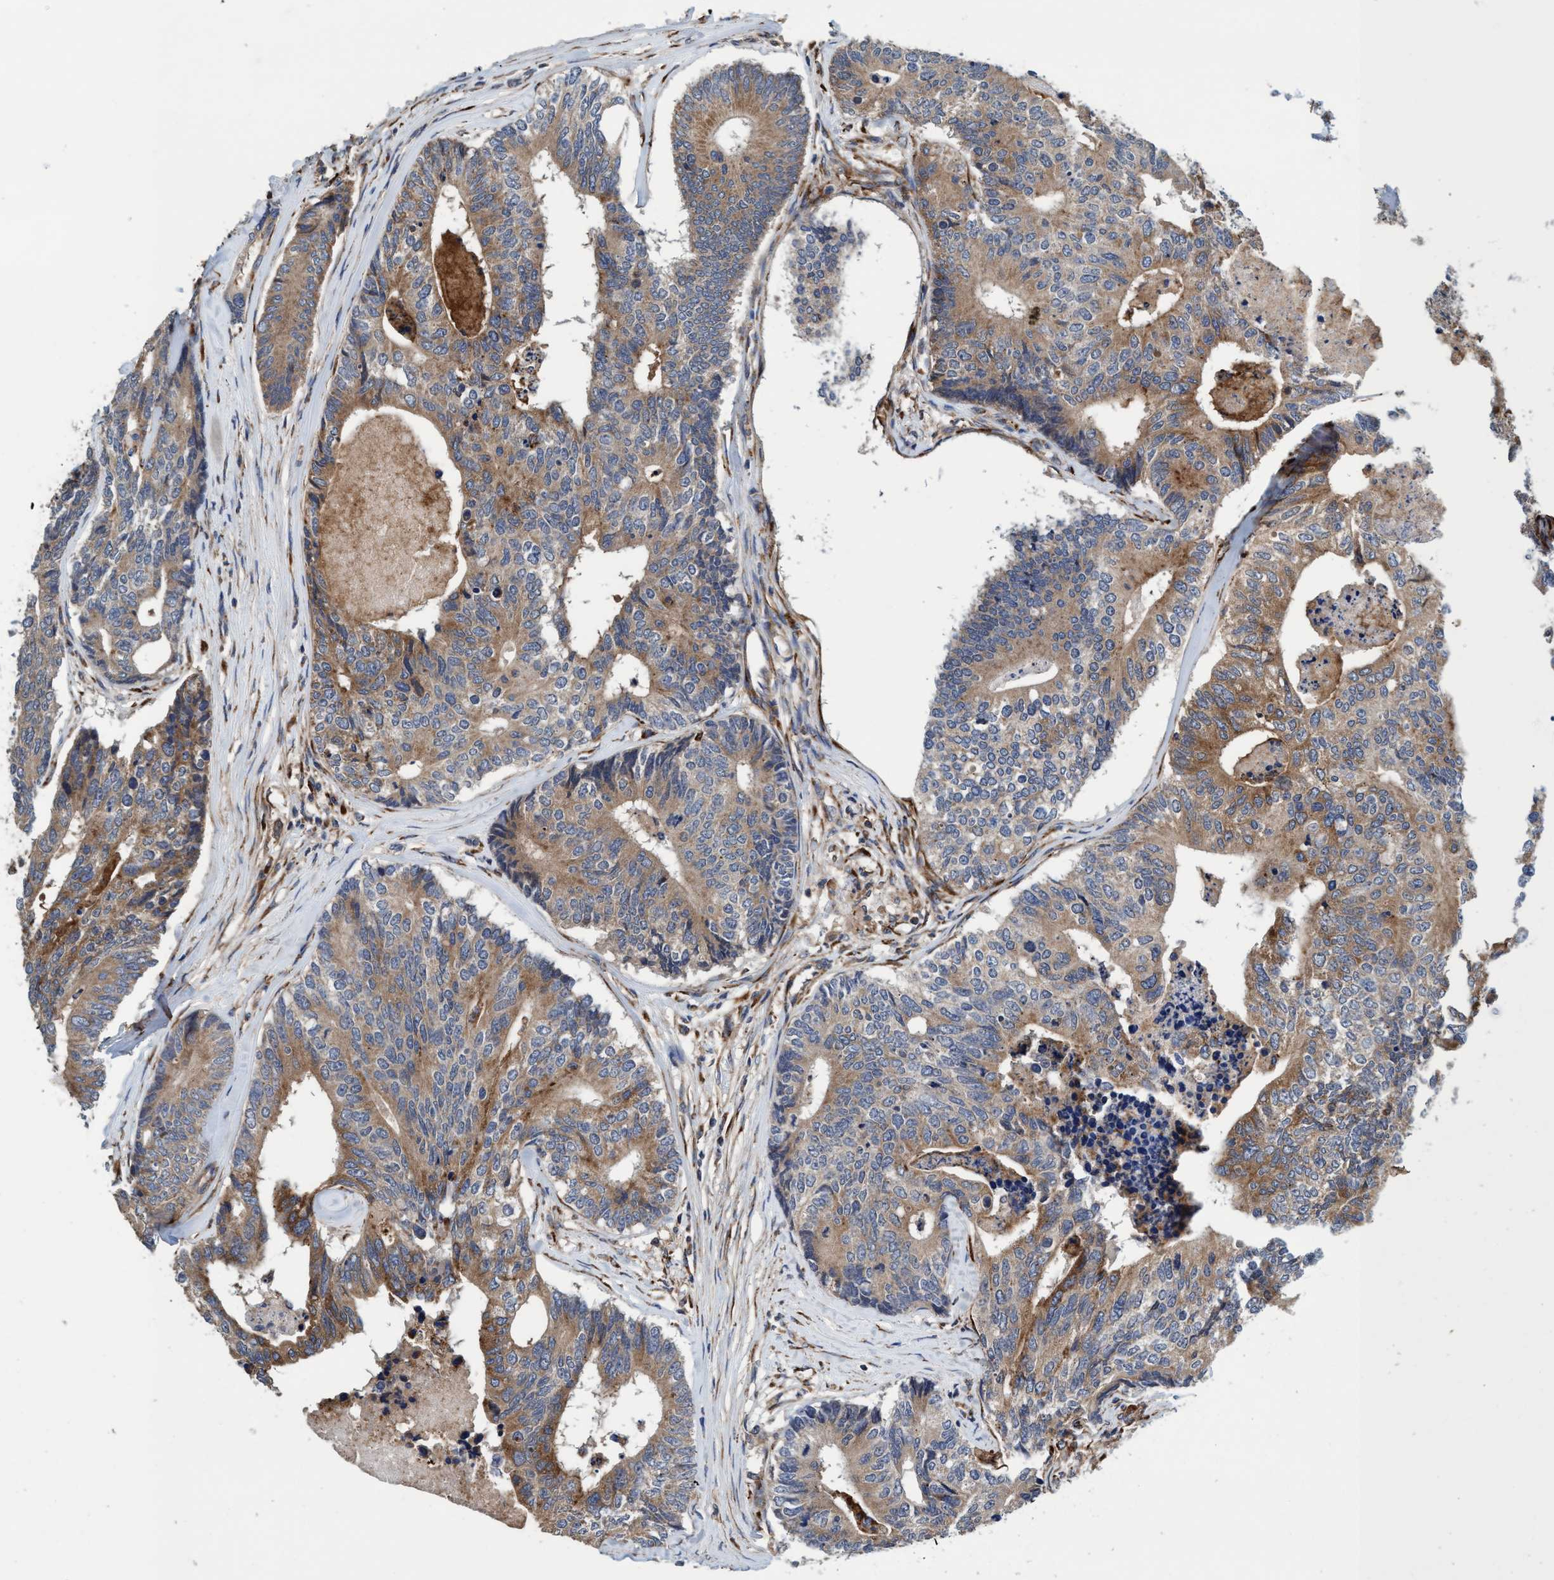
{"staining": {"intensity": "moderate", "quantity": ">75%", "location": "cytoplasmic/membranous"}, "tissue": "colorectal cancer", "cell_type": "Tumor cells", "image_type": "cancer", "snomed": [{"axis": "morphology", "description": "Adenocarcinoma, NOS"}, {"axis": "topography", "description": "Colon"}], "caption": "Colorectal cancer (adenocarcinoma) tissue exhibits moderate cytoplasmic/membranous expression in about >75% of tumor cells", "gene": "CALCOCO2", "patient": {"sex": "female", "age": 67}}